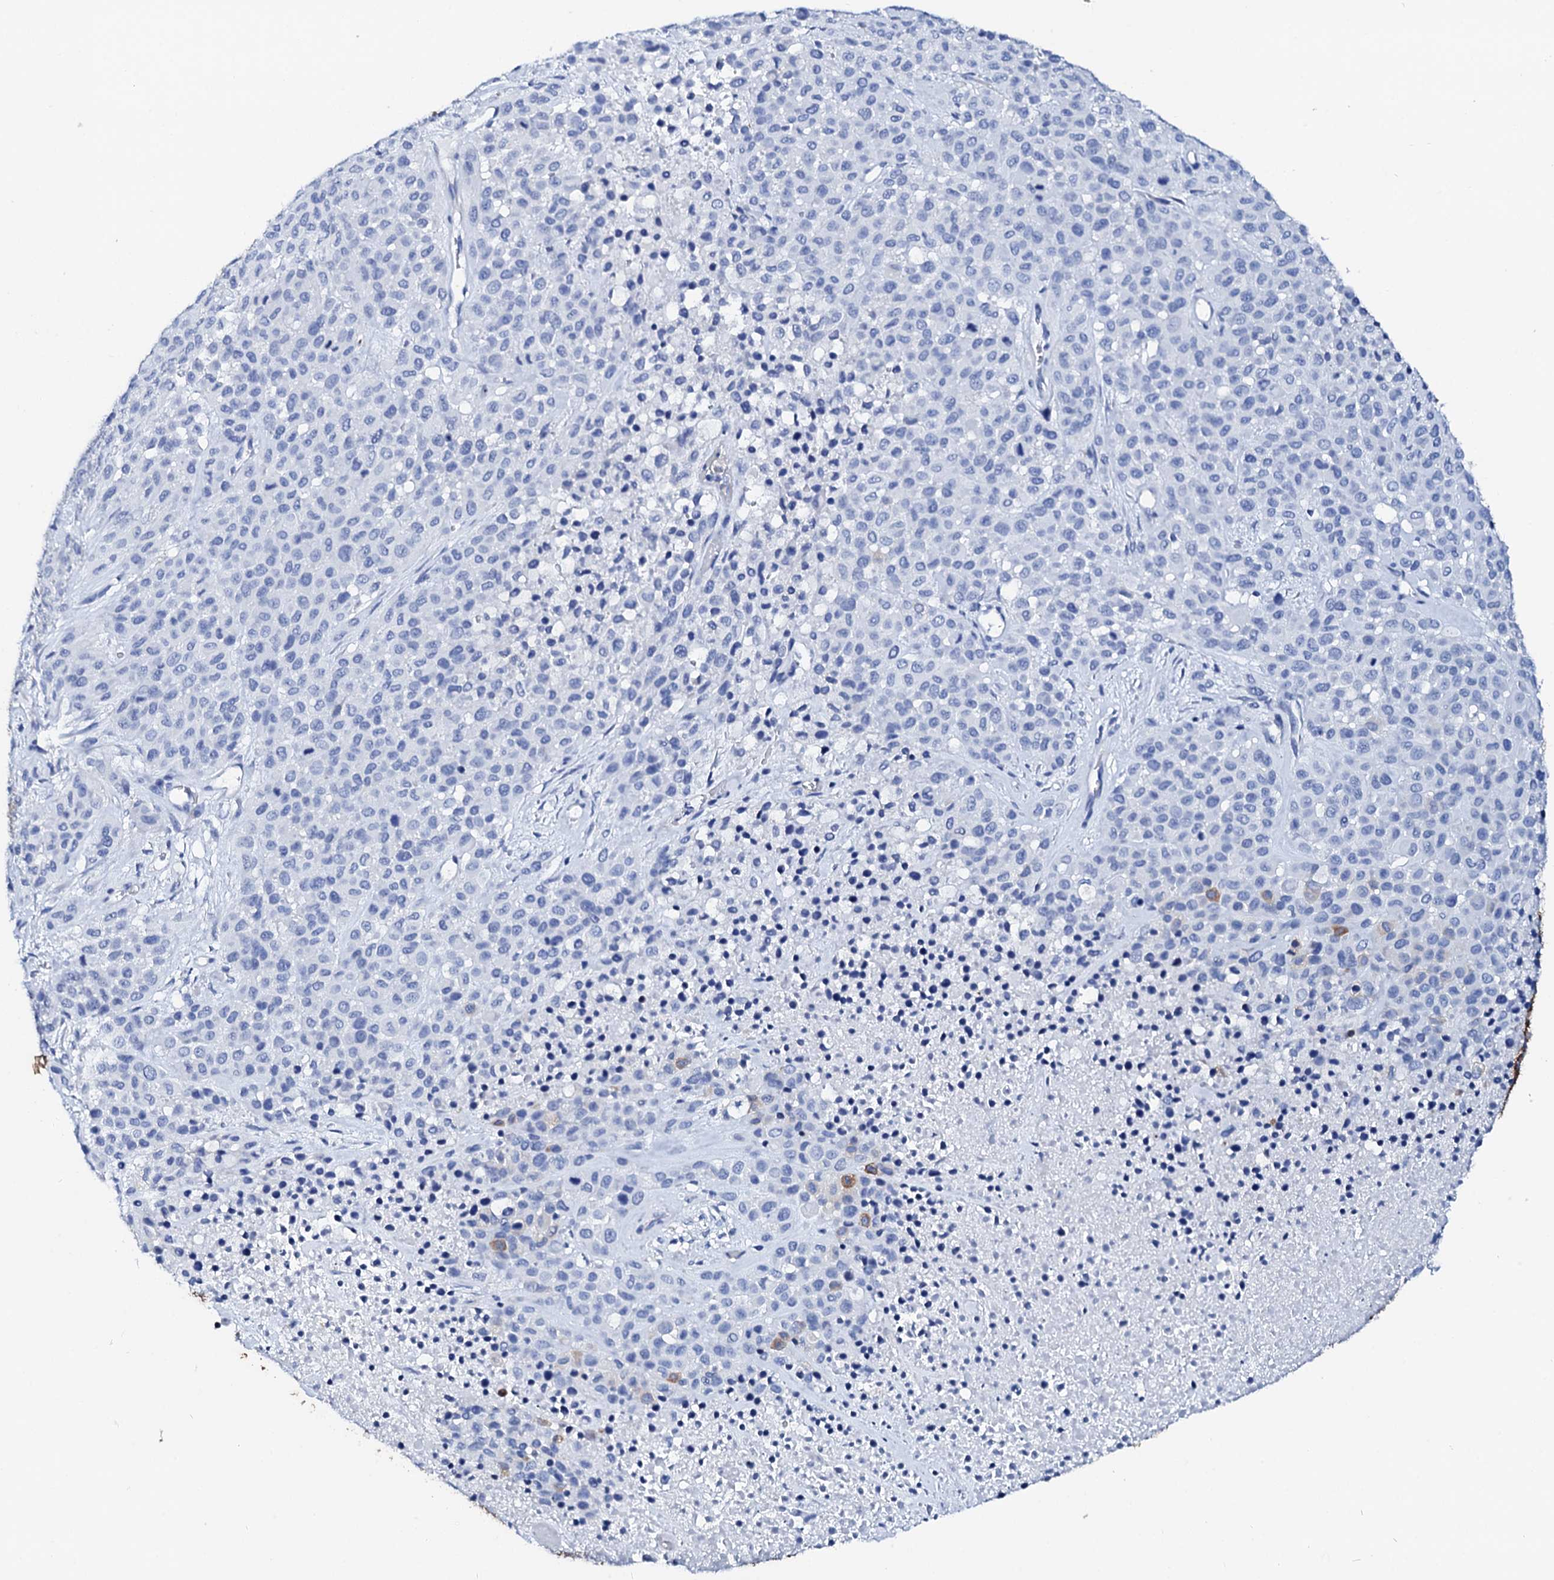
{"staining": {"intensity": "negative", "quantity": "none", "location": "none"}, "tissue": "melanoma", "cell_type": "Tumor cells", "image_type": "cancer", "snomed": [{"axis": "morphology", "description": "Malignant melanoma, Metastatic site"}, {"axis": "topography", "description": "Skin"}], "caption": "The immunohistochemistry (IHC) histopathology image has no significant expression in tumor cells of melanoma tissue.", "gene": "GLB1L3", "patient": {"sex": "female", "age": 81}}